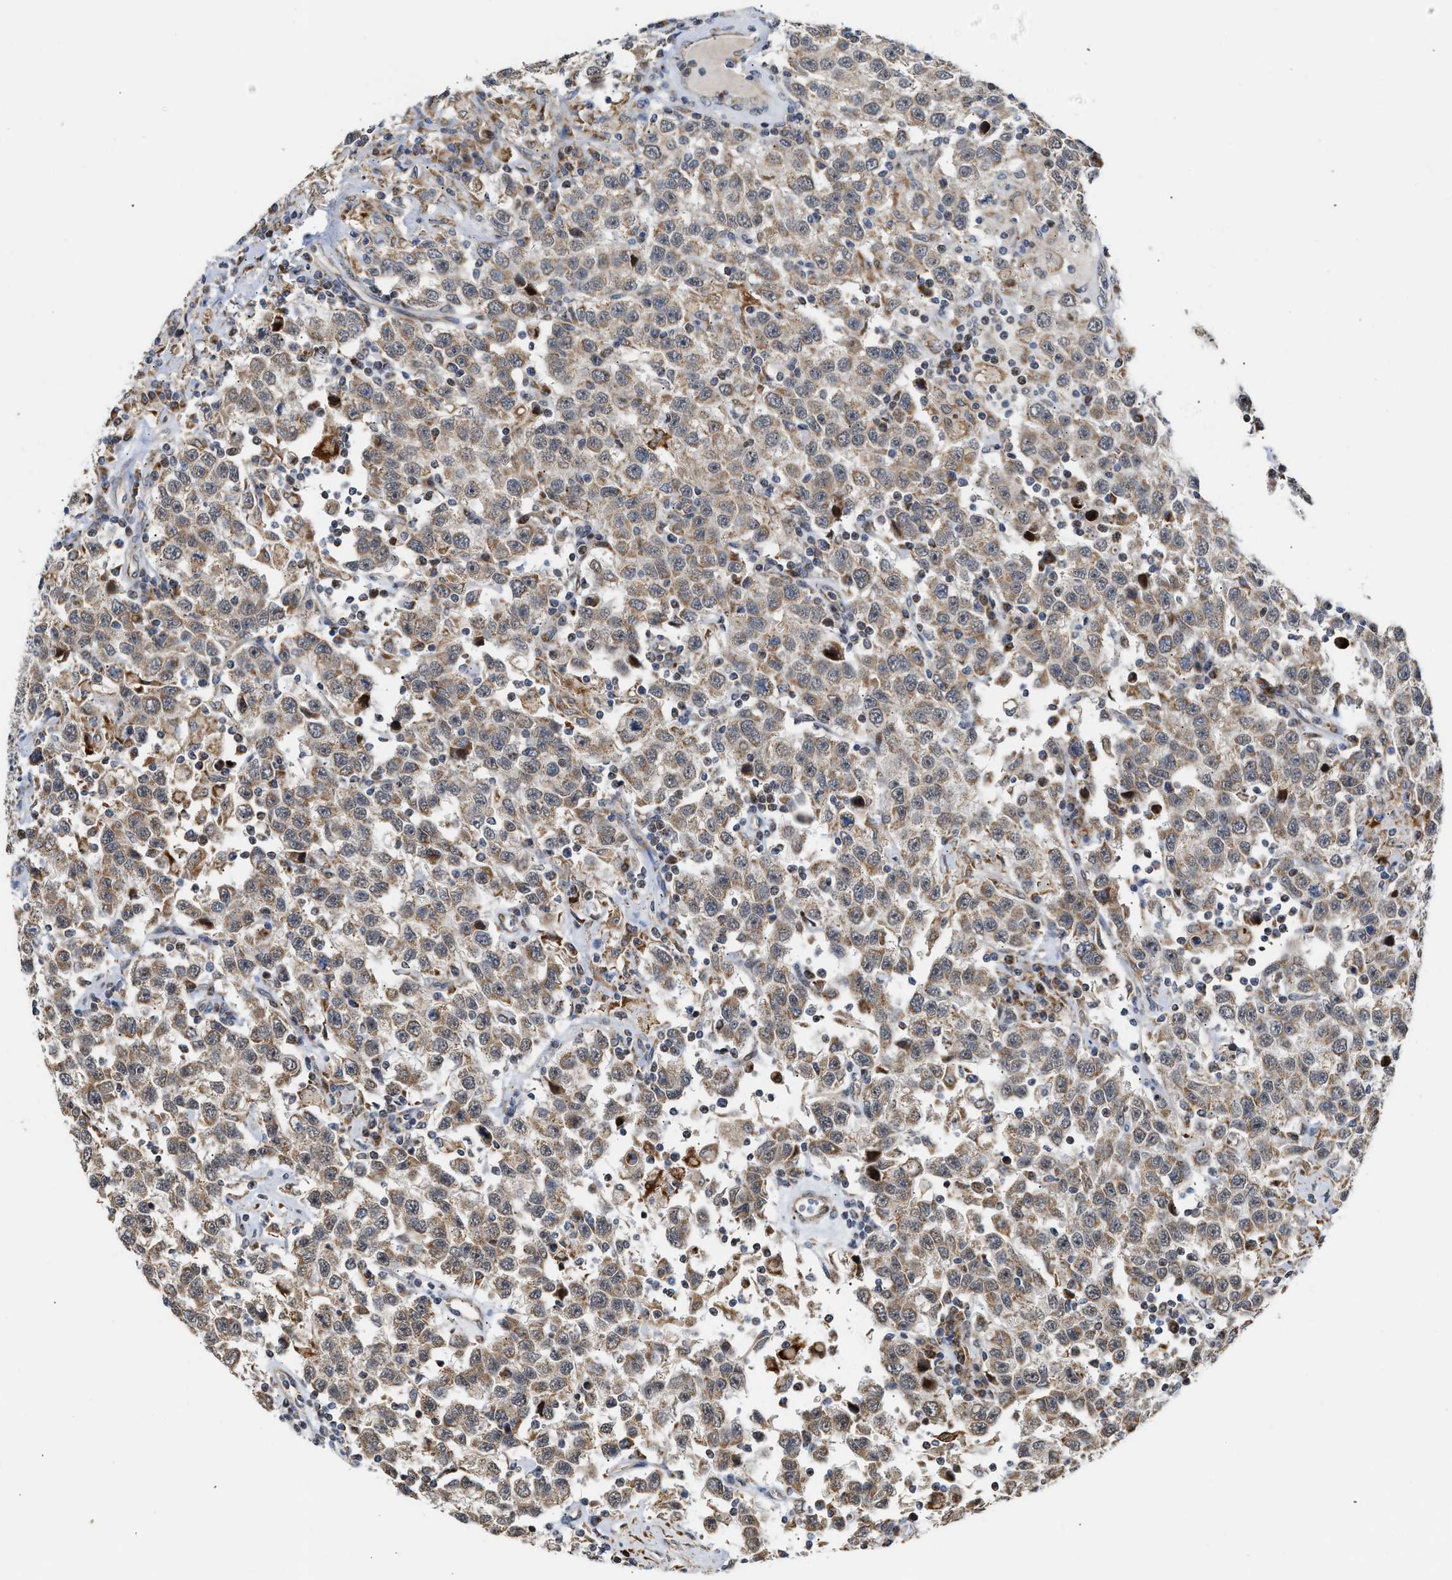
{"staining": {"intensity": "weak", "quantity": ">75%", "location": "cytoplasmic/membranous"}, "tissue": "testis cancer", "cell_type": "Tumor cells", "image_type": "cancer", "snomed": [{"axis": "morphology", "description": "Seminoma, NOS"}, {"axis": "topography", "description": "Testis"}], "caption": "Testis seminoma stained with immunohistochemistry (IHC) exhibits weak cytoplasmic/membranous expression in approximately >75% of tumor cells.", "gene": "DEPTOR", "patient": {"sex": "male", "age": 41}}